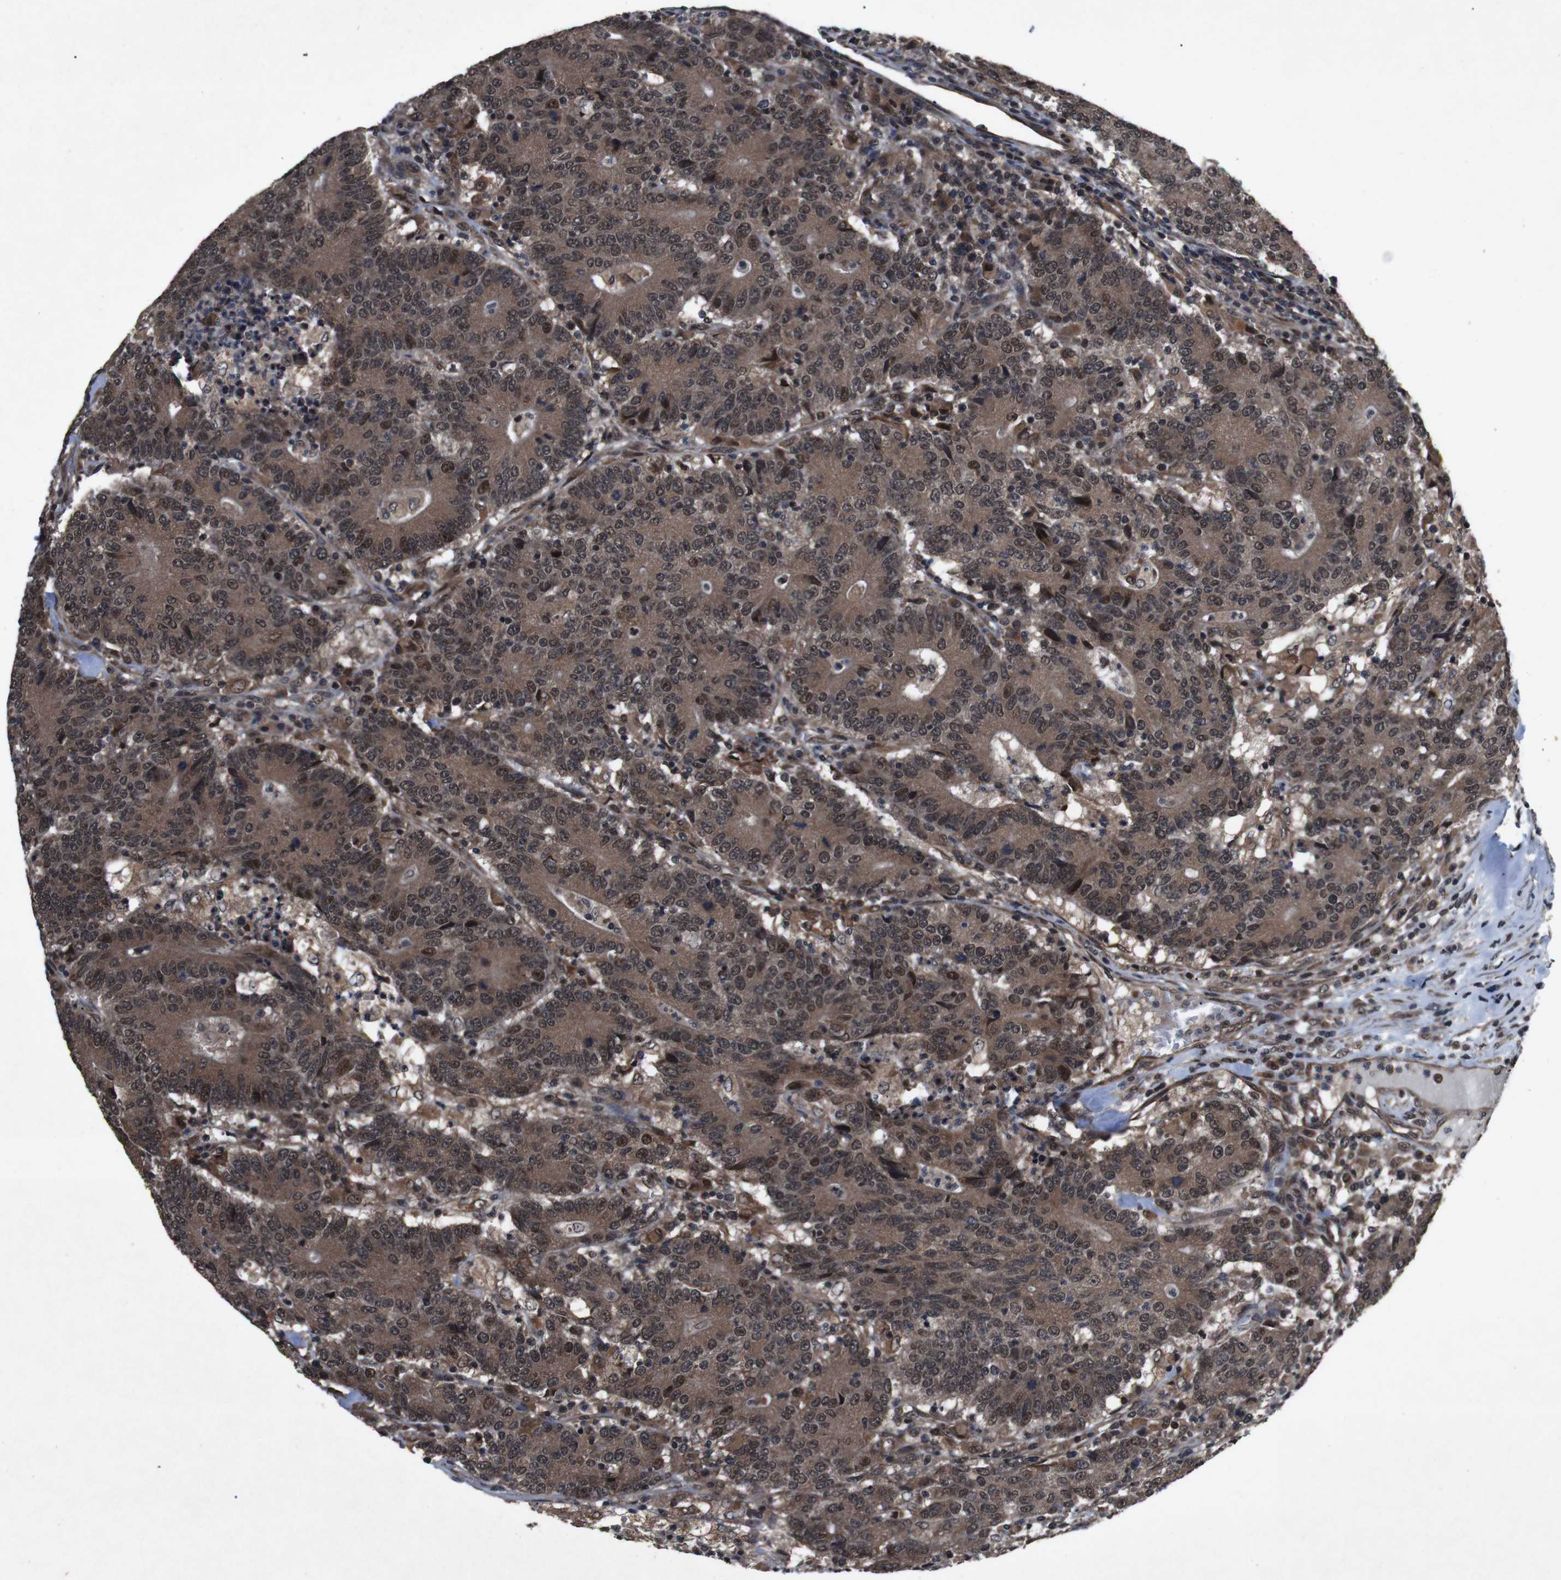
{"staining": {"intensity": "strong", "quantity": ">75%", "location": "cytoplasmic/membranous,nuclear"}, "tissue": "colorectal cancer", "cell_type": "Tumor cells", "image_type": "cancer", "snomed": [{"axis": "morphology", "description": "Normal tissue, NOS"}, {"axis": "morphology", "description": "Adenocarcinoma, NOS"}, {"axis": "topography", "description": "Colon"}], "caption": "Adenocarcinoma (colorectal) stained with a protein marker displays strong staining in tumor cells.", "gene": "SOCS1", "patient": {"sex": "female", "age": 75}}